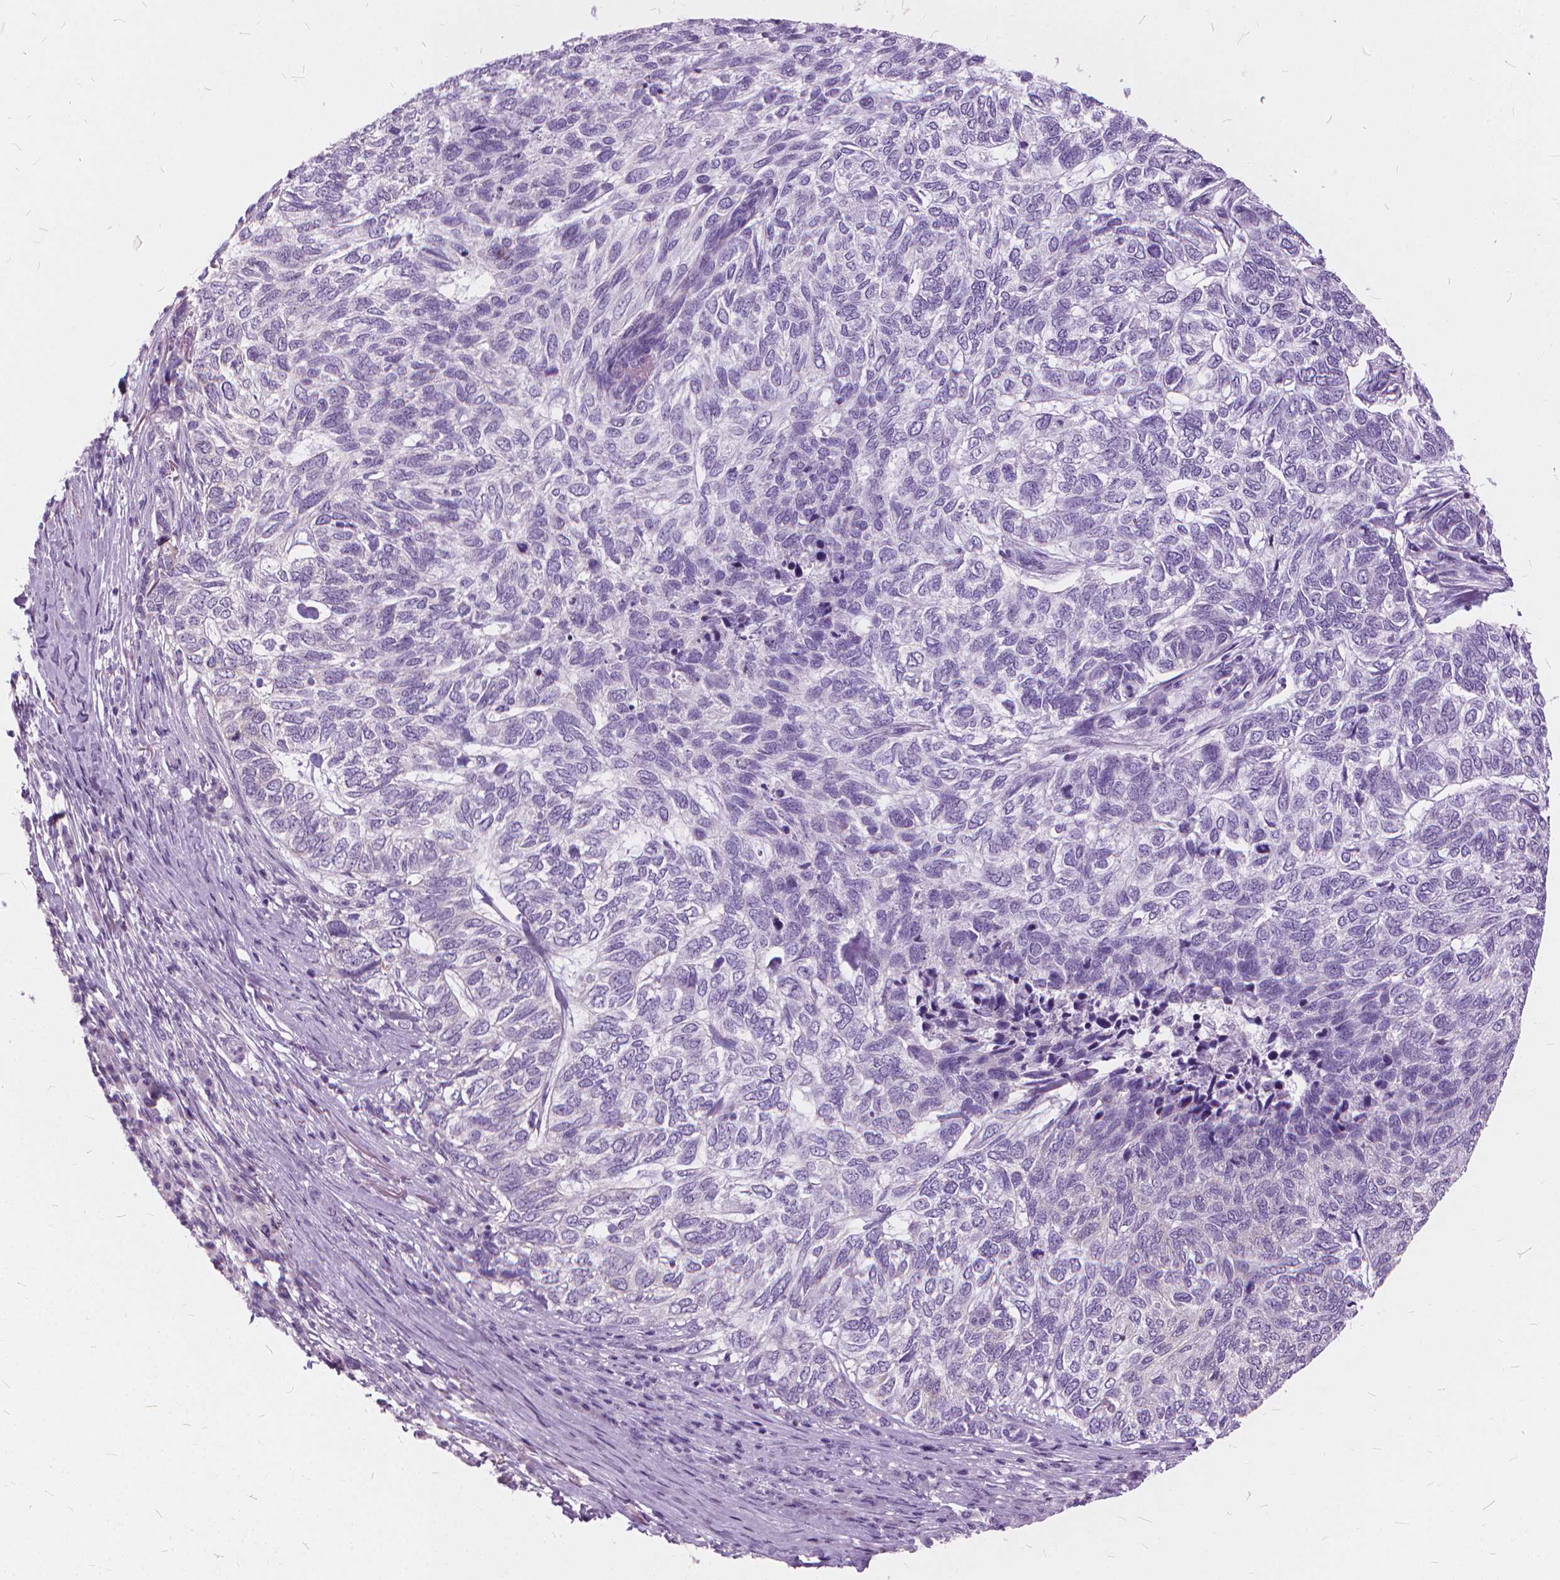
{"staining": {"intensity": "negative", "quantity": "none", "location": "none"}, "tissue": "skin cancer", "cell_type": "Tumor cells", "image_type": "cancer", "snomed": [{"axis": "morphology", "description": "Basal cell carcinoma"}, {"axis": "topography", "description": "Skin"}], "caption": "Skin cancer (basal cell carcinoma) was stained to show a protein in brown. There is no significant positivity in tumor cells.", "gene": "DNM1", "patient": {"sex": "female", "age": 65}}